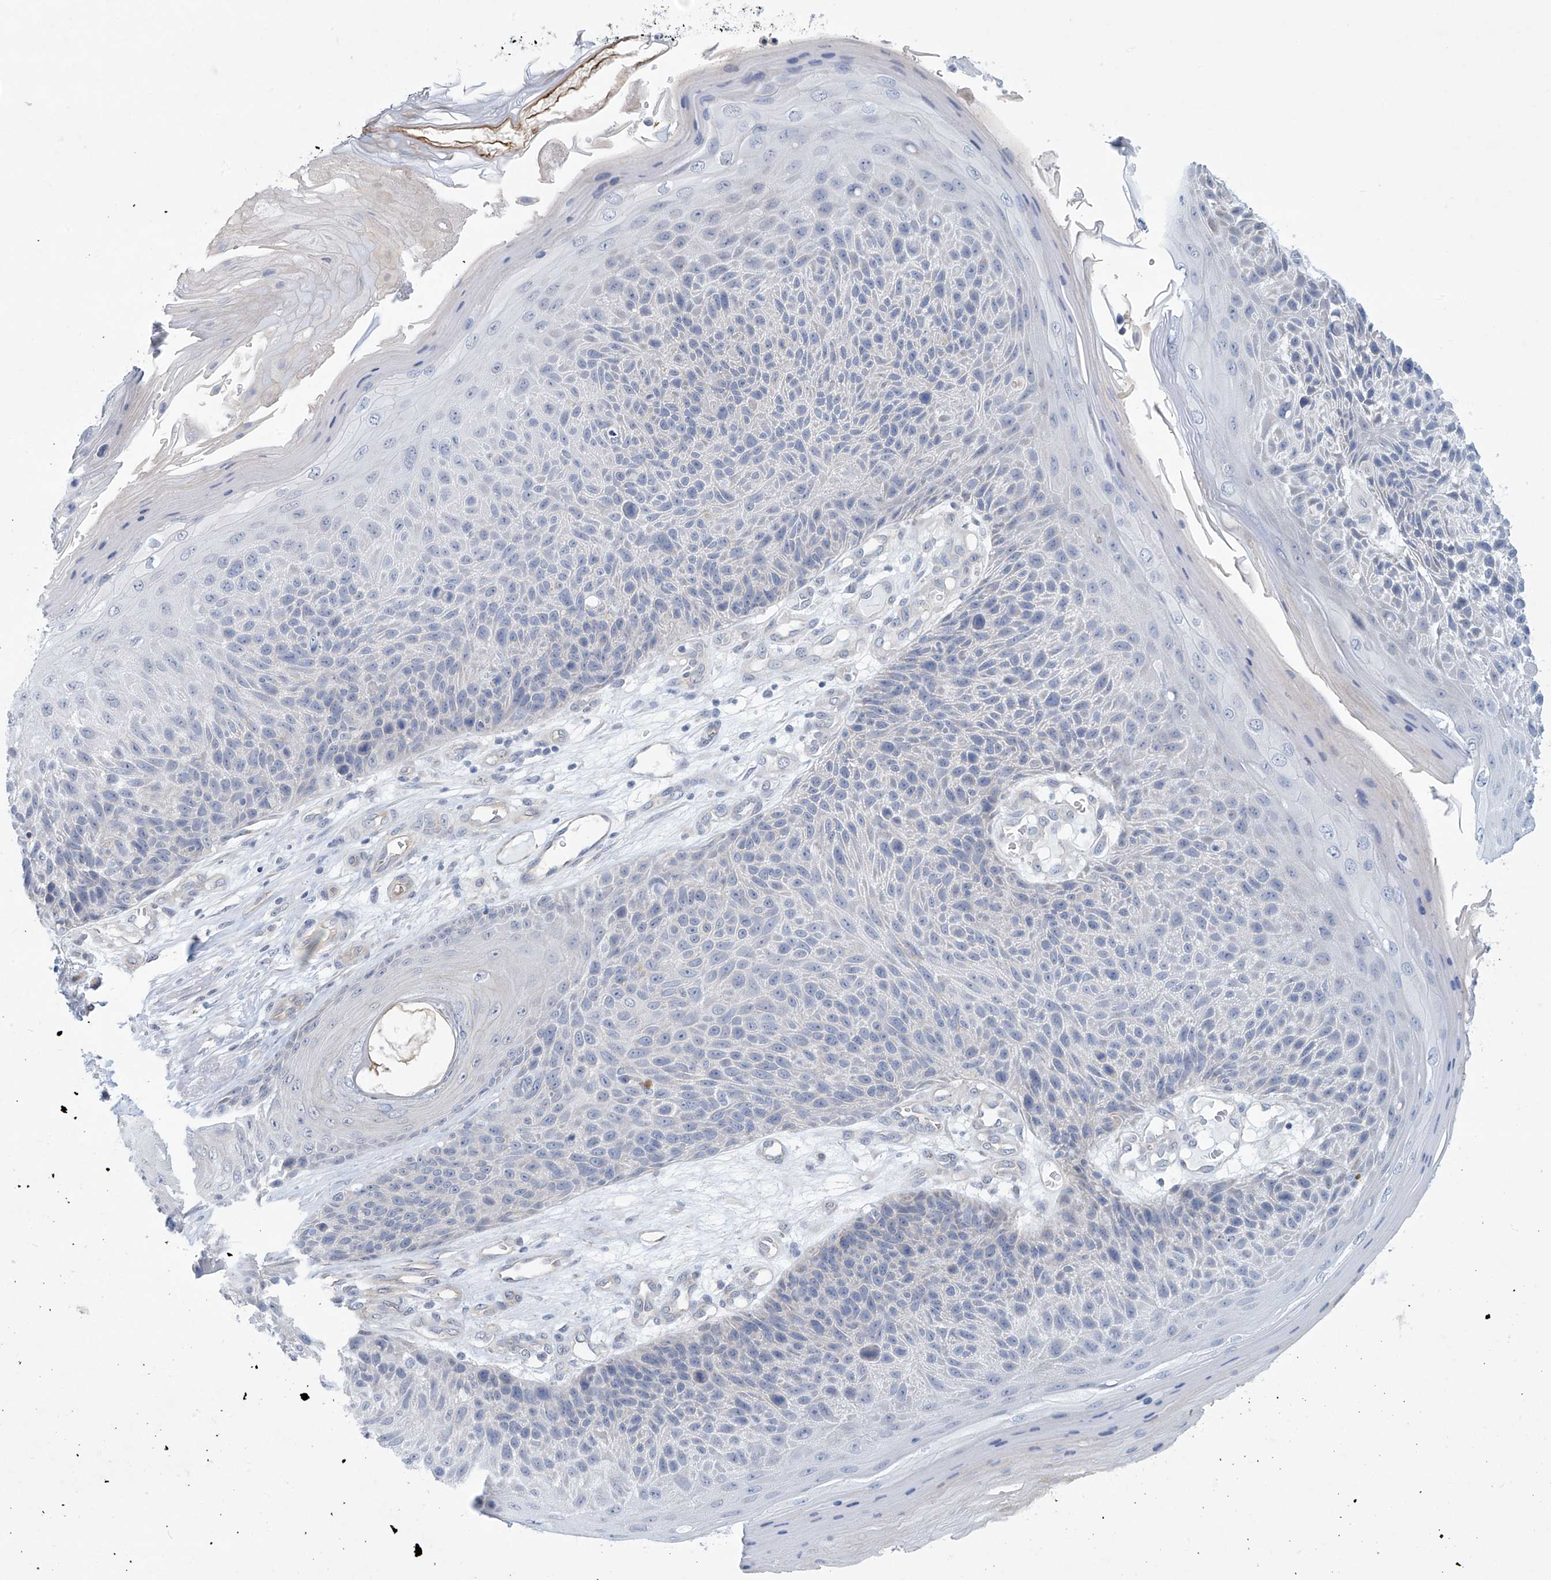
{"staining": {"intensity": "negative", "quantity": "none", "location": "none"}, "tissue": "skin cancer", "cell_type": "Tumor cells", "image_type": "cancer", "snomed": [{"axis": "morphology", "description": "Squamous cell carcinoma, NOS"}, {"axis": "topography", "description": "Skin"}], "caption": "Protein analysis of squamous cell carcinoma (skin) demonstrates no significant positivity in tumor cells. Nuclei are stained in blue.", "gene": "ABHD13", "patient": {"sex": "female", "age": 88}}